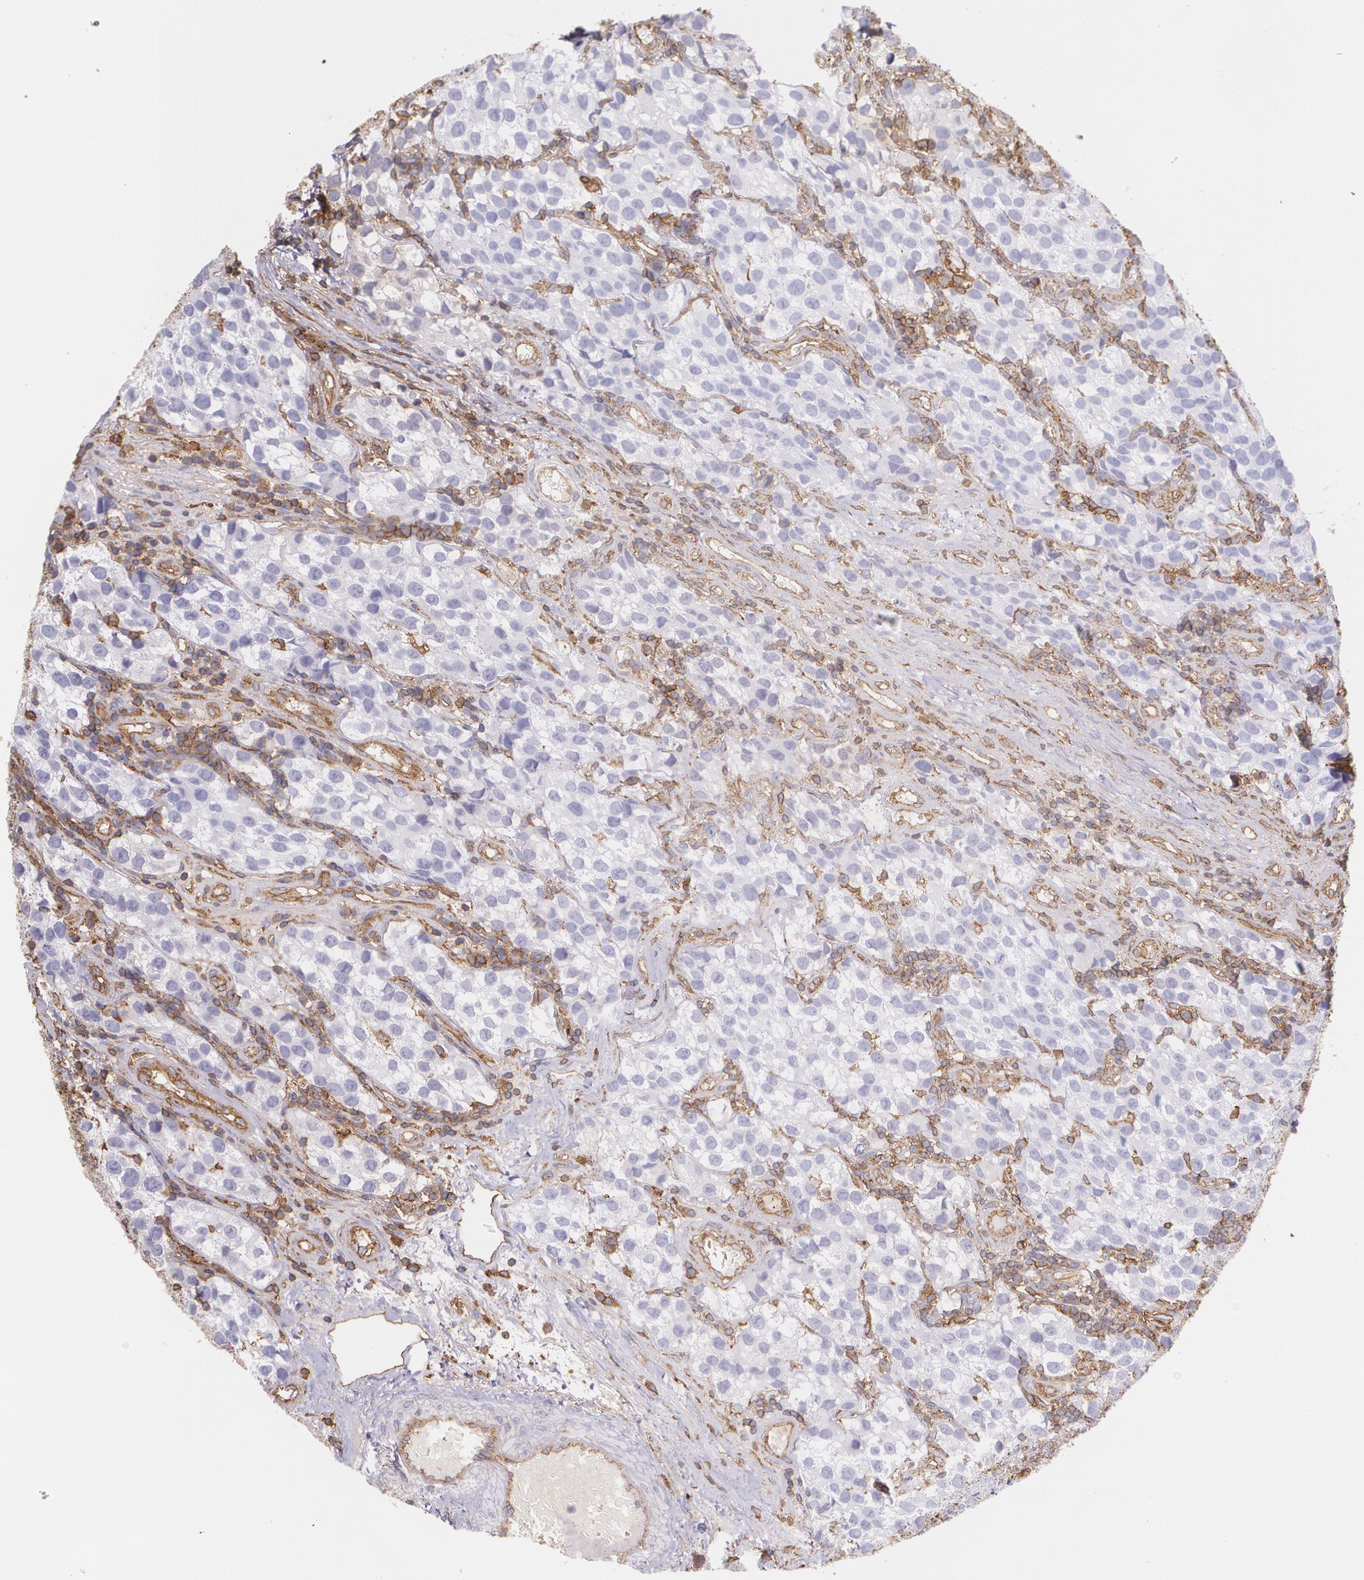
{"staining": {"intensity": "negative", "quantity": "none", "location": "none"}, "tissue": "testis cancer", "cell_type": "Tumor cells", "image_type": "cancer", "snomed": [{"axis": "morphology", "description": "Seminoma, NOS"}, {"axis": "topography", "description": "Testis"}], "caption": "The immunohistochemistry (IHC) micrograph has no significant positivity in tumor cells of seminoma (testis) tissue.", "gene": "B2M", "patient": {"sex": "male", "age": 39}}